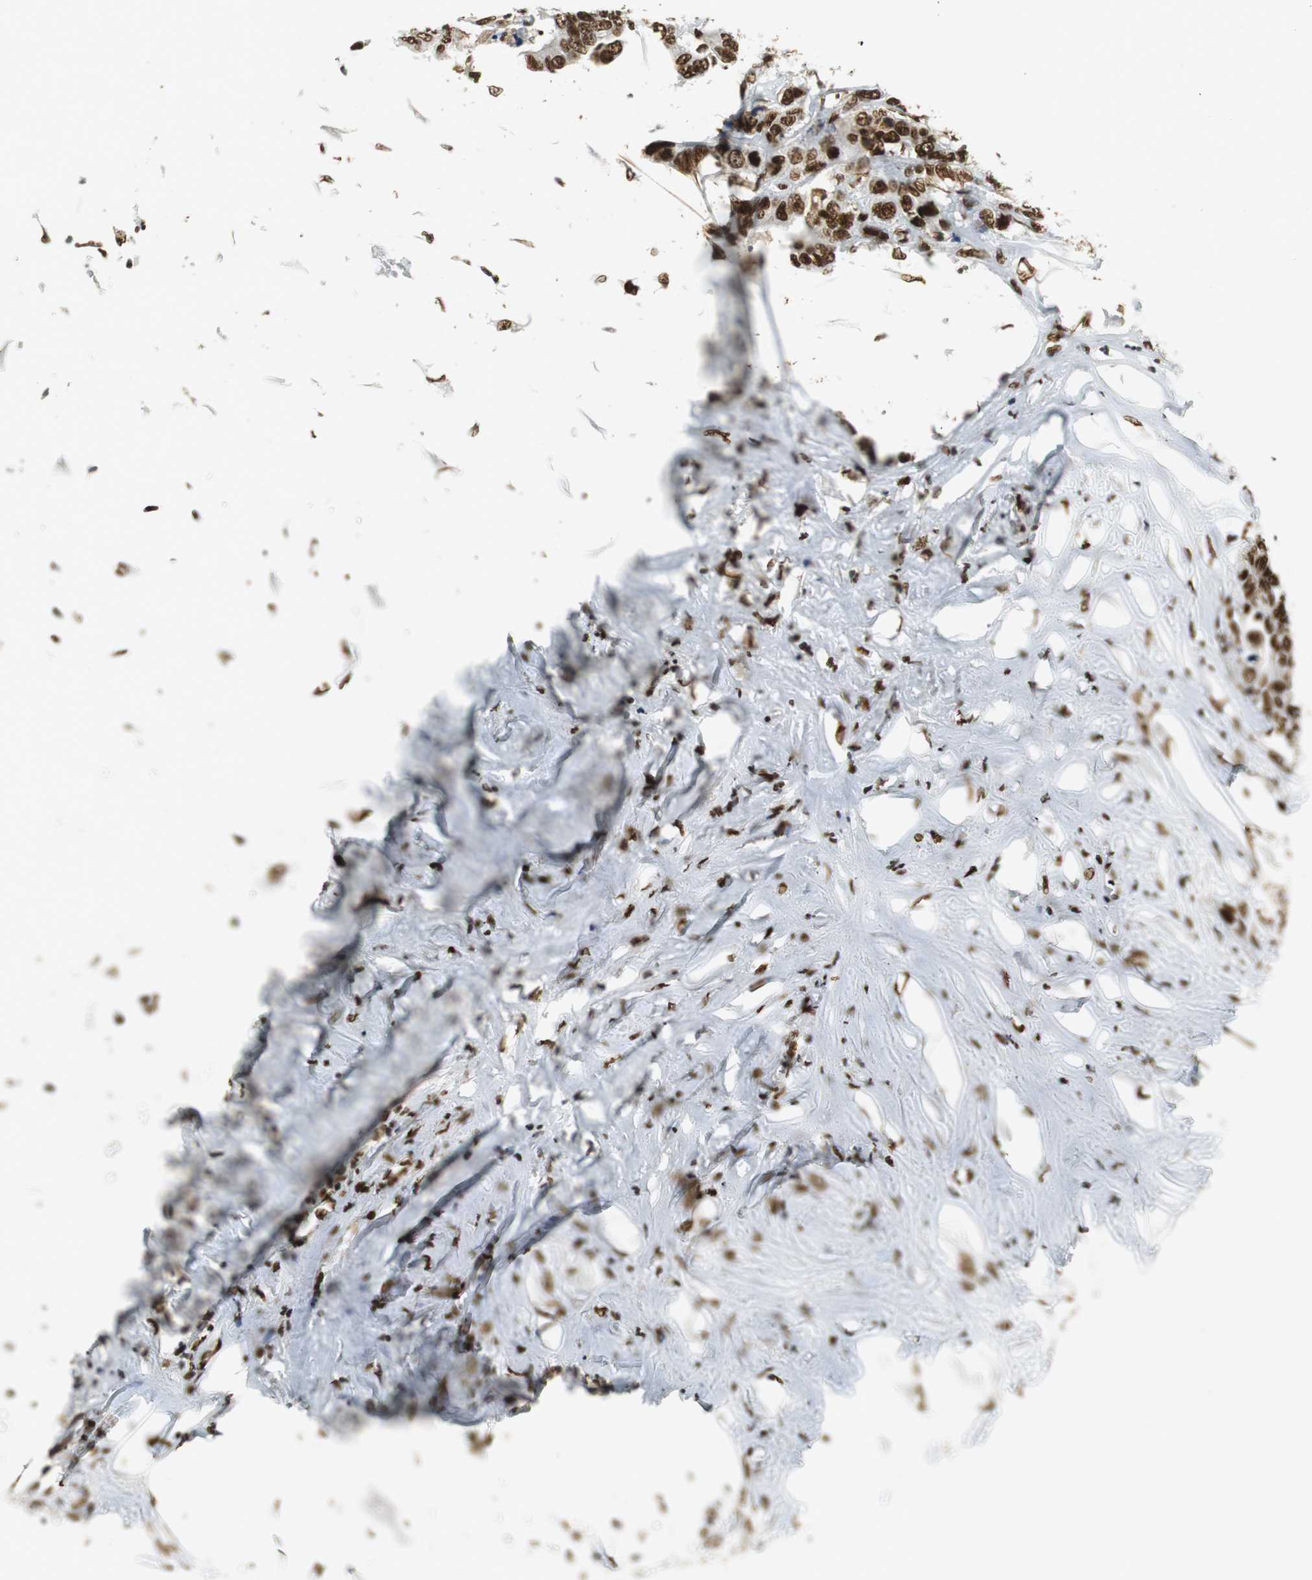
{"staining": {"intensity": "strong", "quantity": ">75%", "location": "nuclear"}, "tissue": "colorectal cancer", "cell_type": "Tumor cells", "image_type": "cancer", "snomed": [{"axis": "morphology", "description": "Adenocarcinoma, NOS"}, {"axis": "topography", "description": "Rectum"}], "caption": "Tumor cells exhibit high levels of strong nuclear expression in about >75% of cells in colorectal adenocarcinoma.", "gene": "PRKDC", "patient": {"sex": "male", "age": 55}}